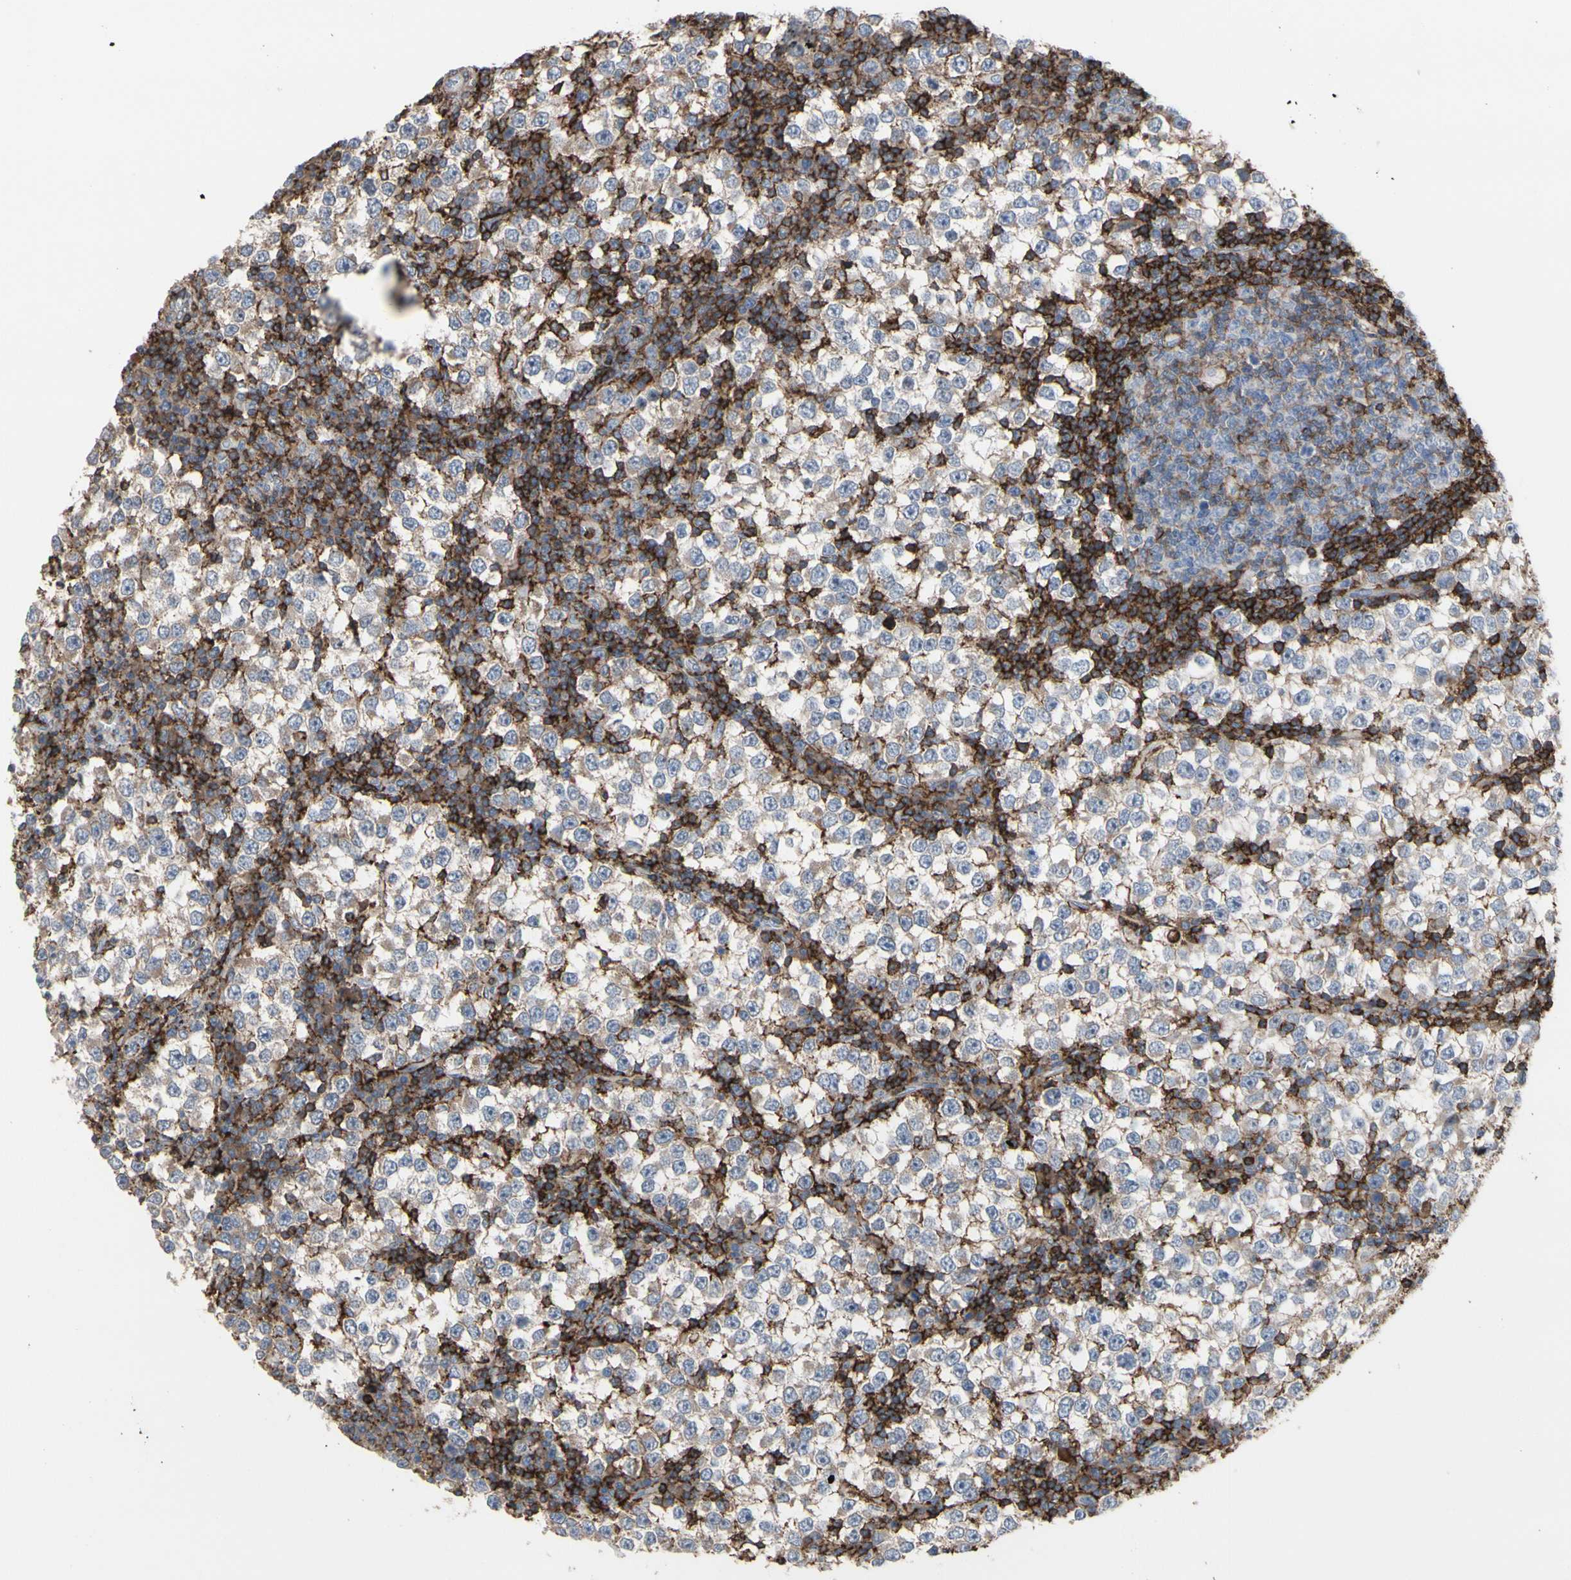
{"staining": {"intensity": "weak", "quantity": ">75%", "location": "cytoplasmic/membranous"}, "tissue": "testis cancer", "cell_type": "Tumor cells", "image_type": "cancer", "snomed": [{"axis": "morphology", "description": "Seminoma, NOS"}, {"axis": "topography", "description": "Testis"}], "caption": "Immunohistochemical staining of testis cancer (seminoma) demonstrates low levels of weak cytoplasmic/membranous protein positivity in approximately >75% of tumor cells.", "gene": "ANXA6", "patient": {"sex": "male", "age": 65}}